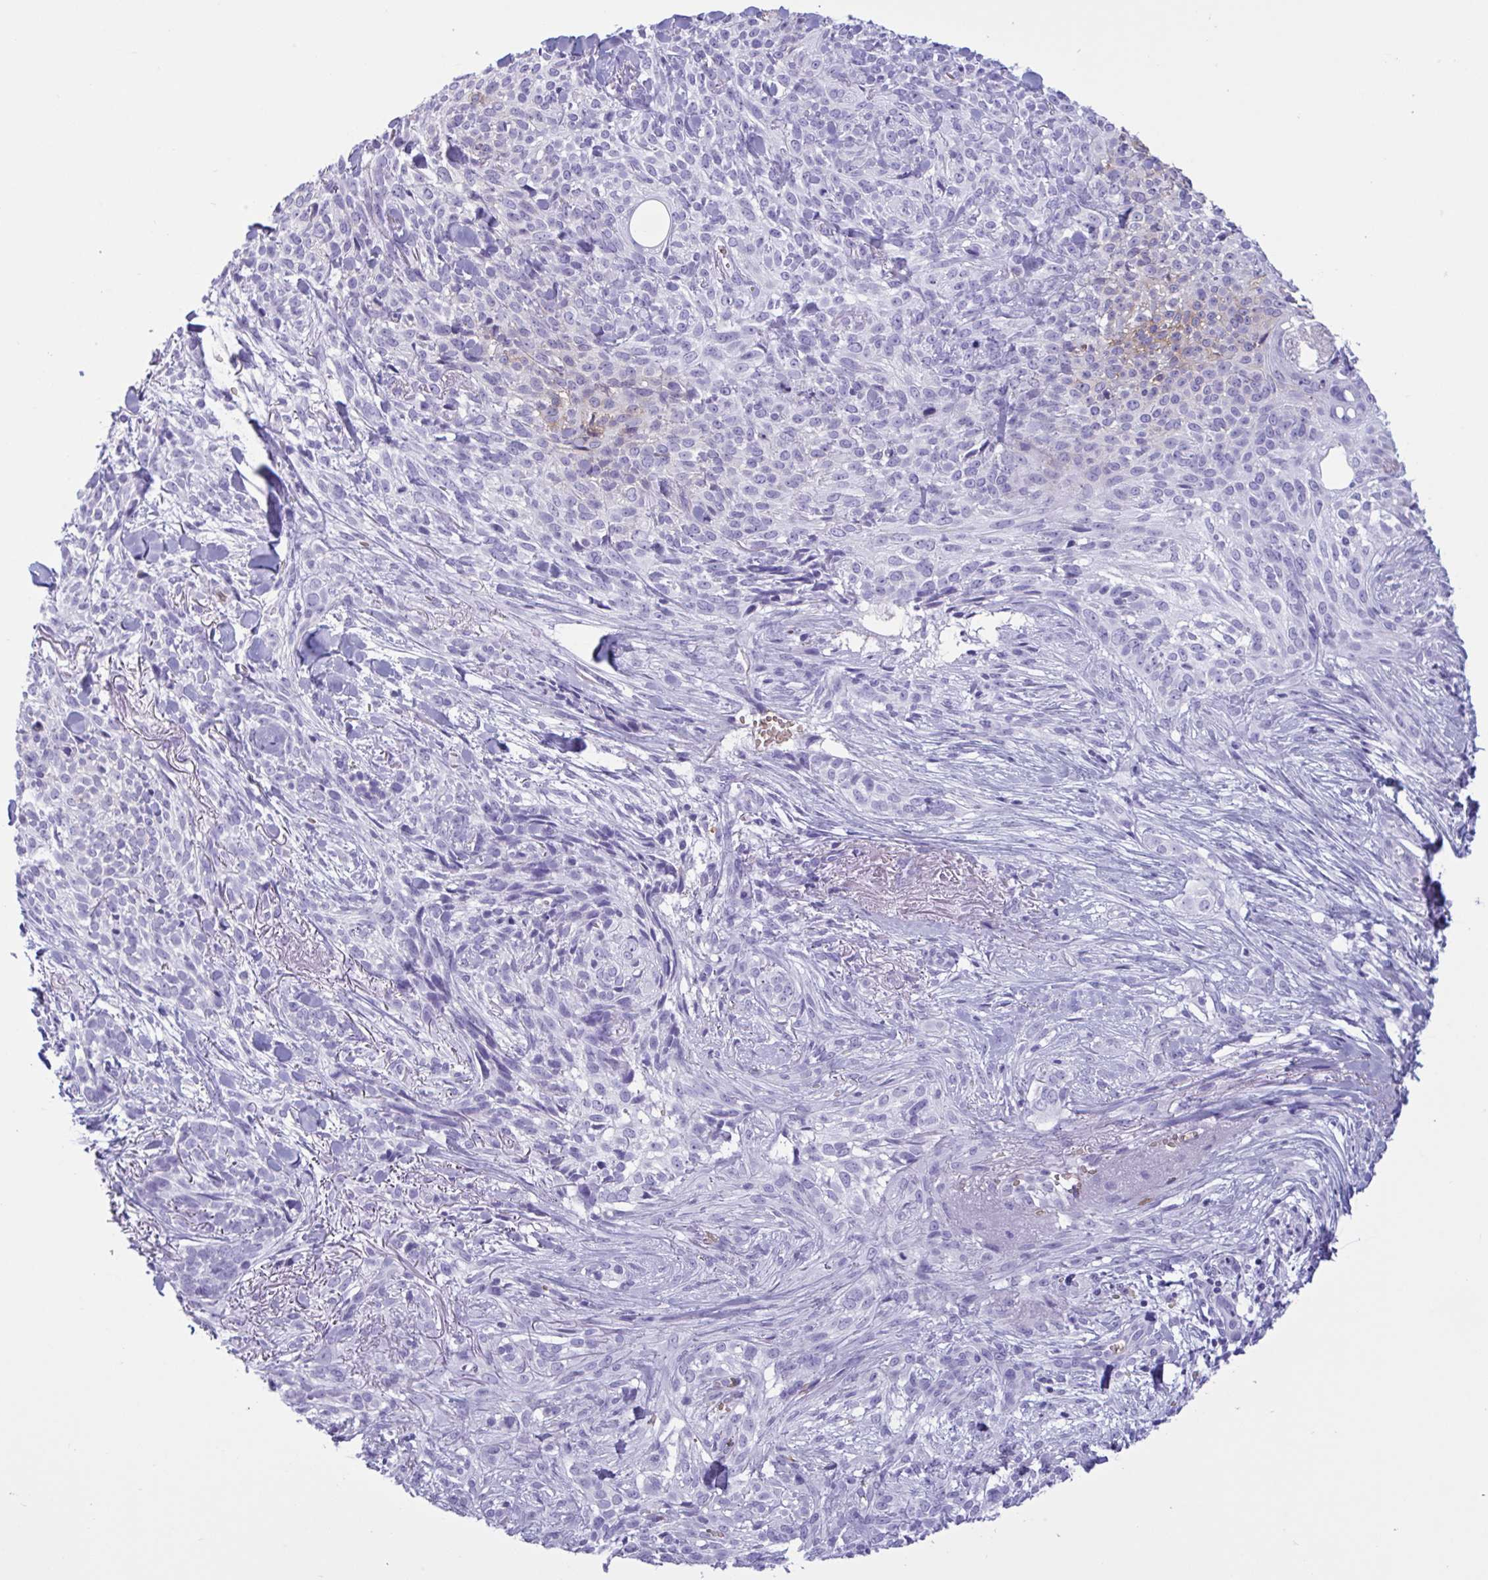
{"staining": {"intensity": "negative", "quantity": "none", "location": "none"}, "tissue": "skin cancer", "cell_type": "Tumor cells", "image_type": "cancer", "snomed": [{"axis": "morphology", "description": "Basal cell carcinoma"}, {"axis": "topography", "description": "Skin"}, {"axis": "topography", "description": "Skin of face"}], "caption": "Tumor cells are negative for brown protein staining in skin cancer.", "gene": "SLC2A1", "patient": {"sex": "female", "age": 90}}